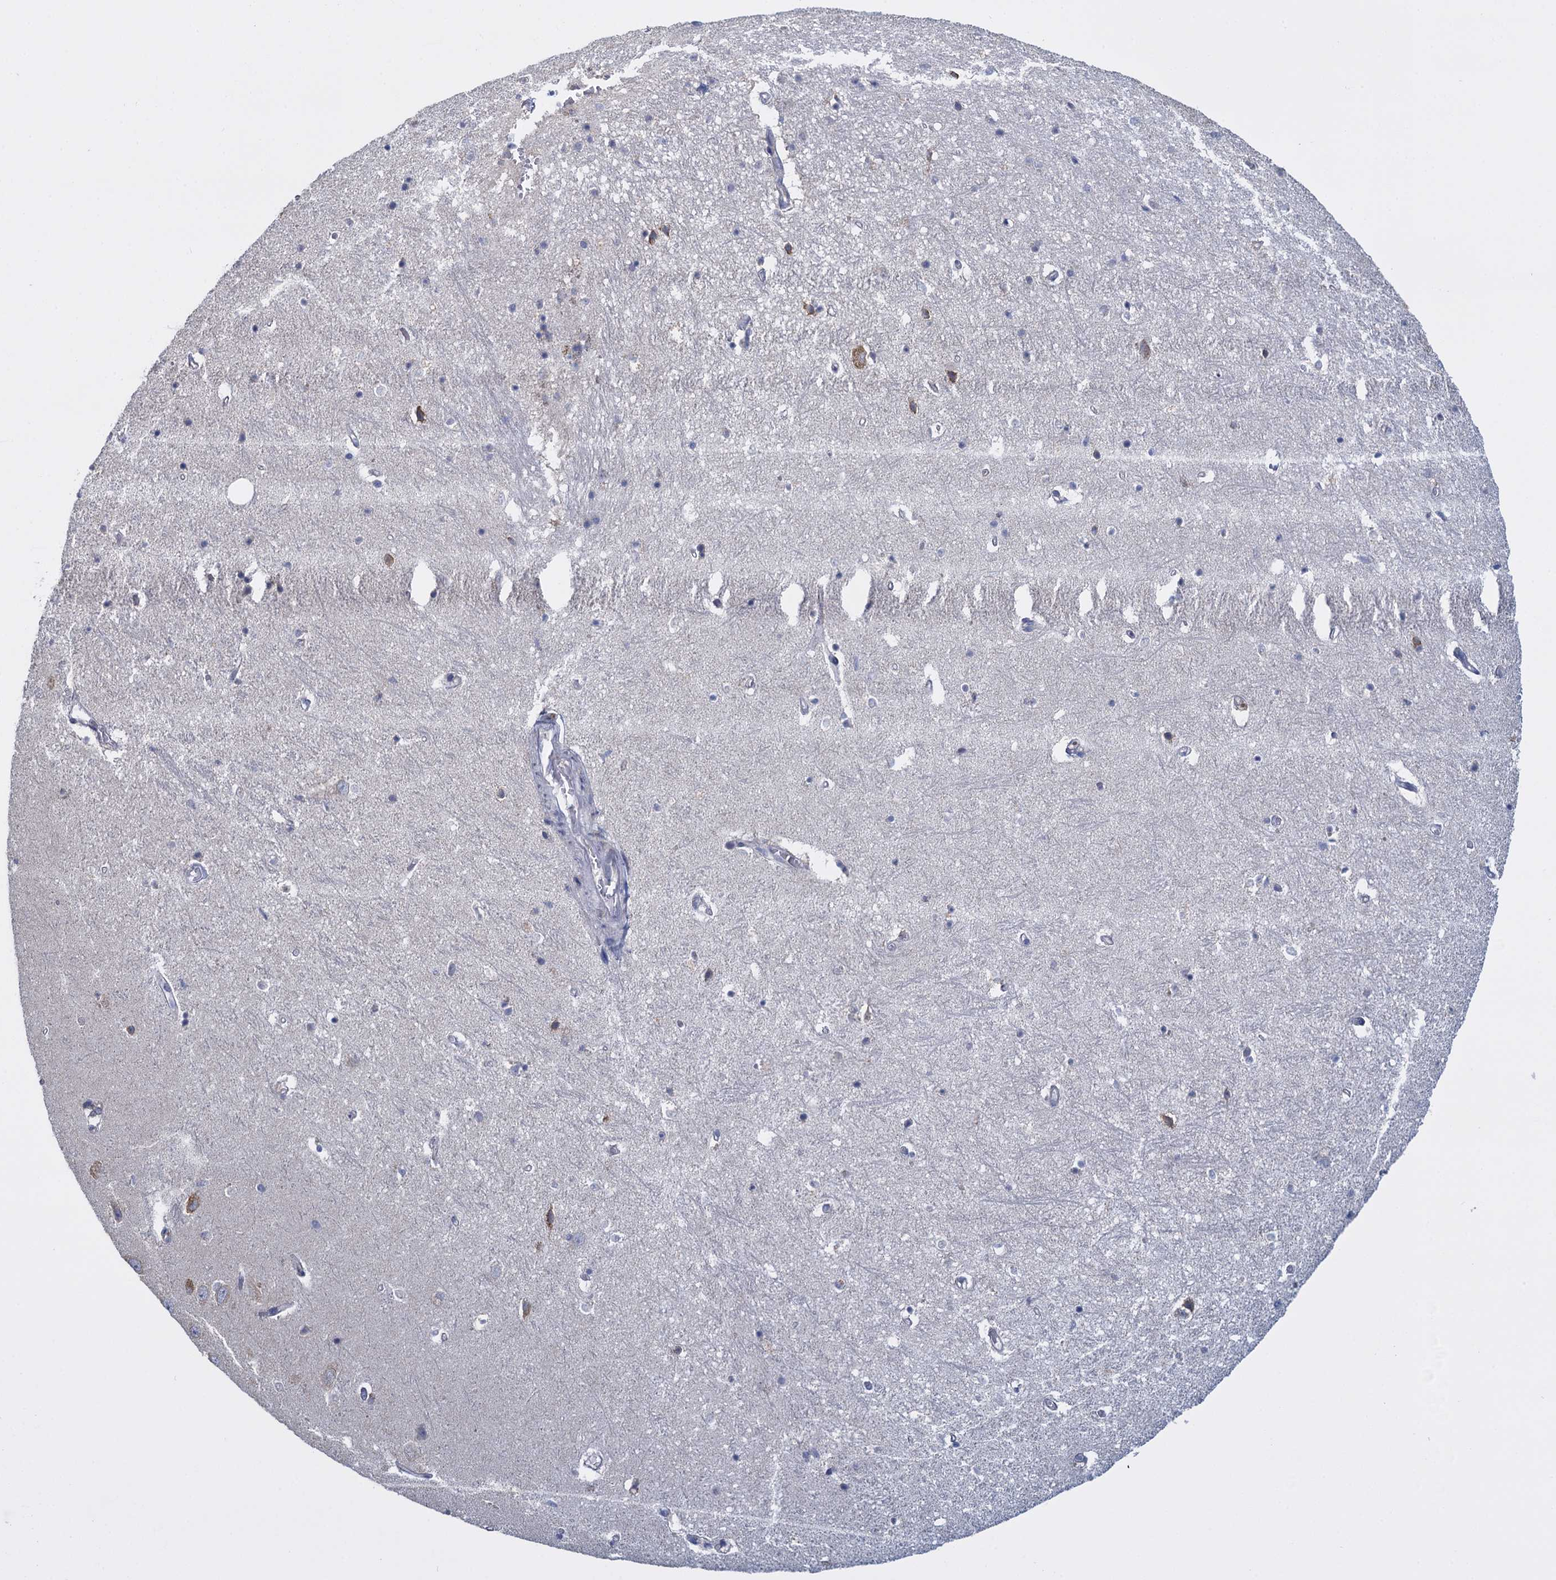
{"staining": {"intensity": "negative", "quantity": "none", "location": "none"}, "tissue": "hippocampus", "cell_type": "Glial cells", "image_type": "normal", "snomed": [{"axis": "morphology", "description": "Normal tissue, NOS"}, {"axis": "topography", "description": "Hippocampus"}], "caption": "High power microscopy photomicrograph of an immunohistochemistry image of normal hippocampus, revealing no significant positivity in glial cells.", "gene": "GSTM2", "patient": {"sex": "female", "age": 64}}